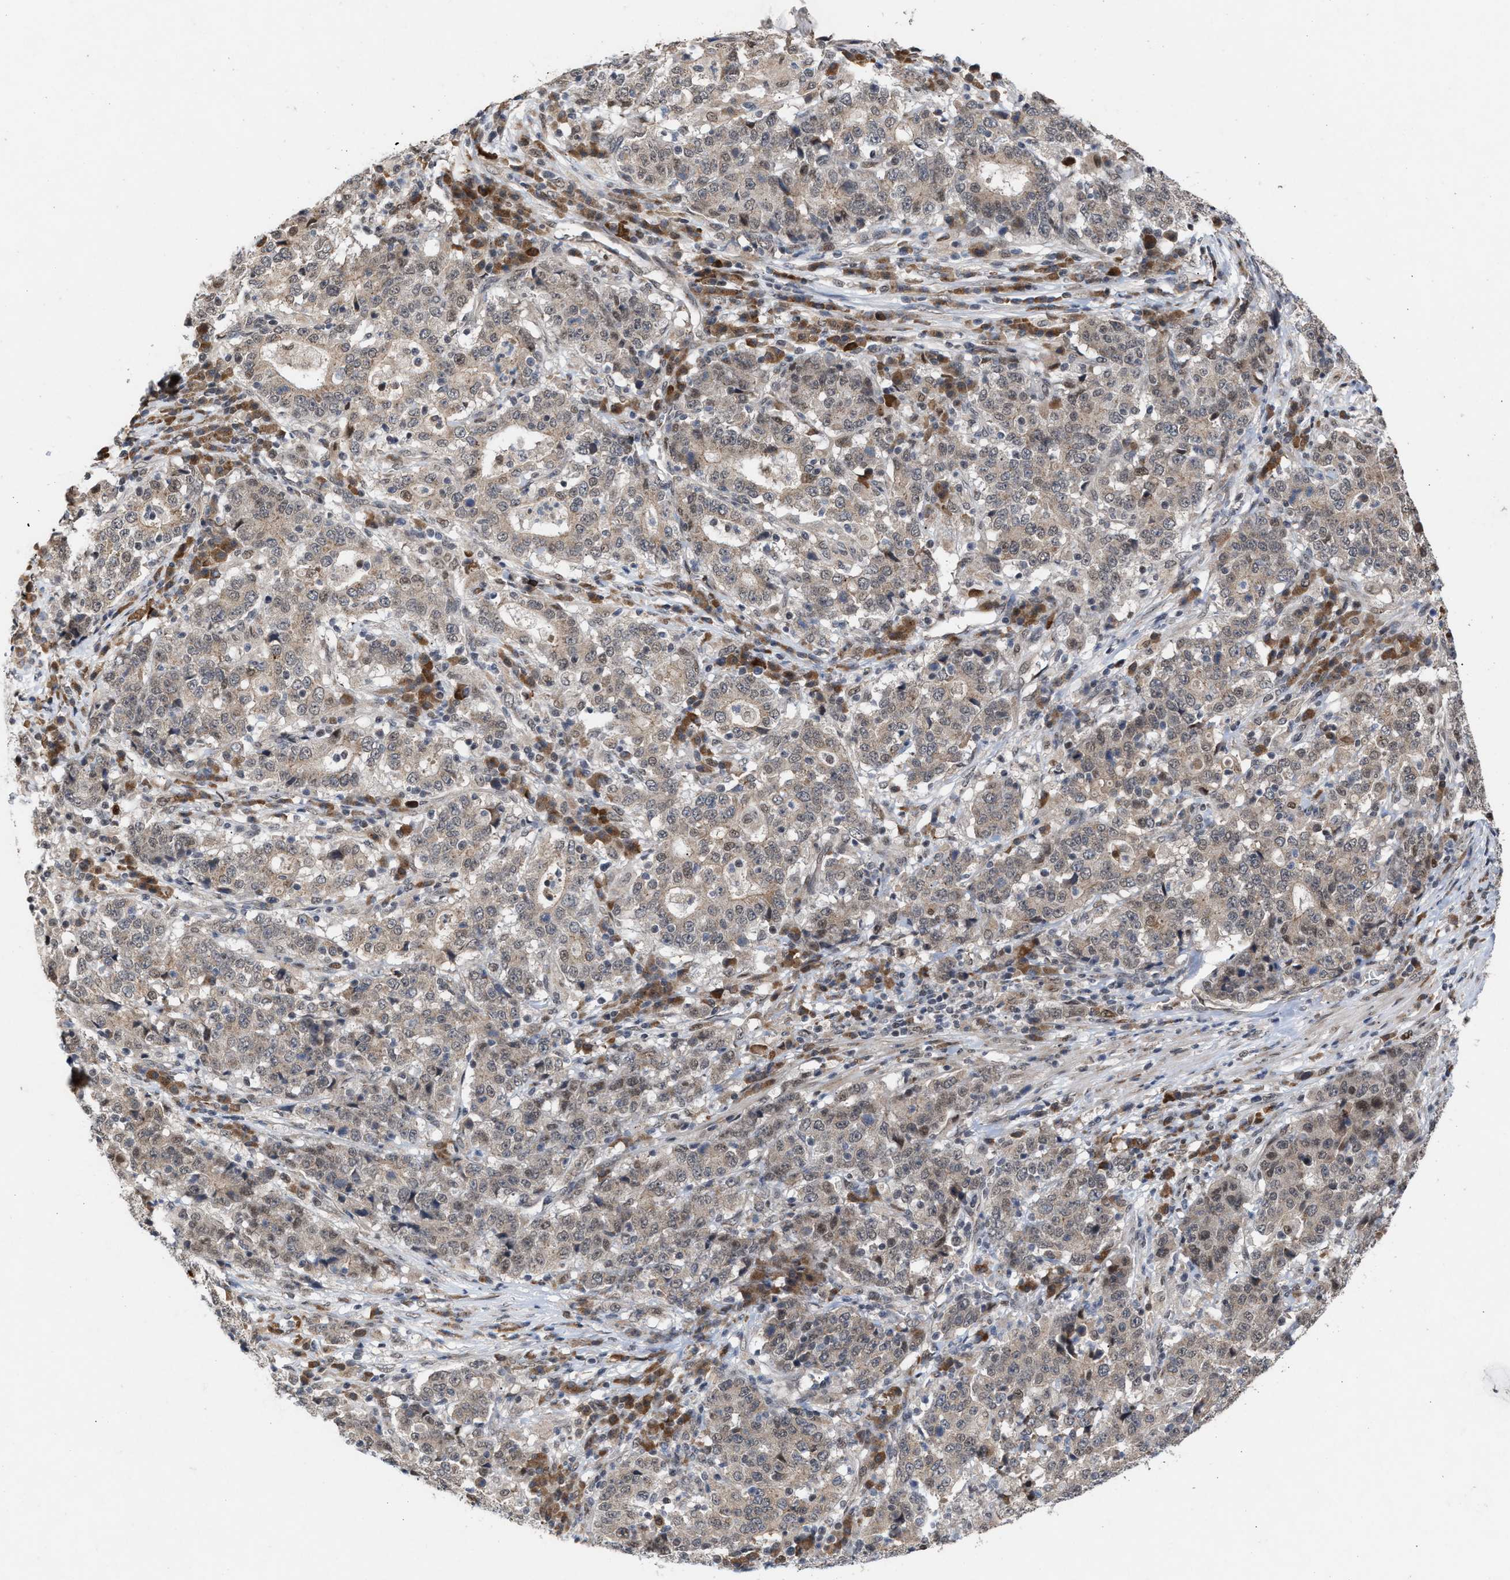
{"staining": {"intensity": "weak", "quantity": "<25%", "location": "cytoplasmic/membranous"}, "tissue": "stomach cancer", "cell_type": "Tumor cells", "image_type": "cancer", "snomed": [{"axis": "morphology", "description": "Adenocarcinoma, NOS"}, {"axis": "topography", "description": "Stomach"}], "caption": "A high-resolution photomicrograph shows IHC staining of stomach cancer, which exhibits no significant expression in tumor cells.", "gene": "MKNK2", "patient": {"sex": "male", "age": 59}}